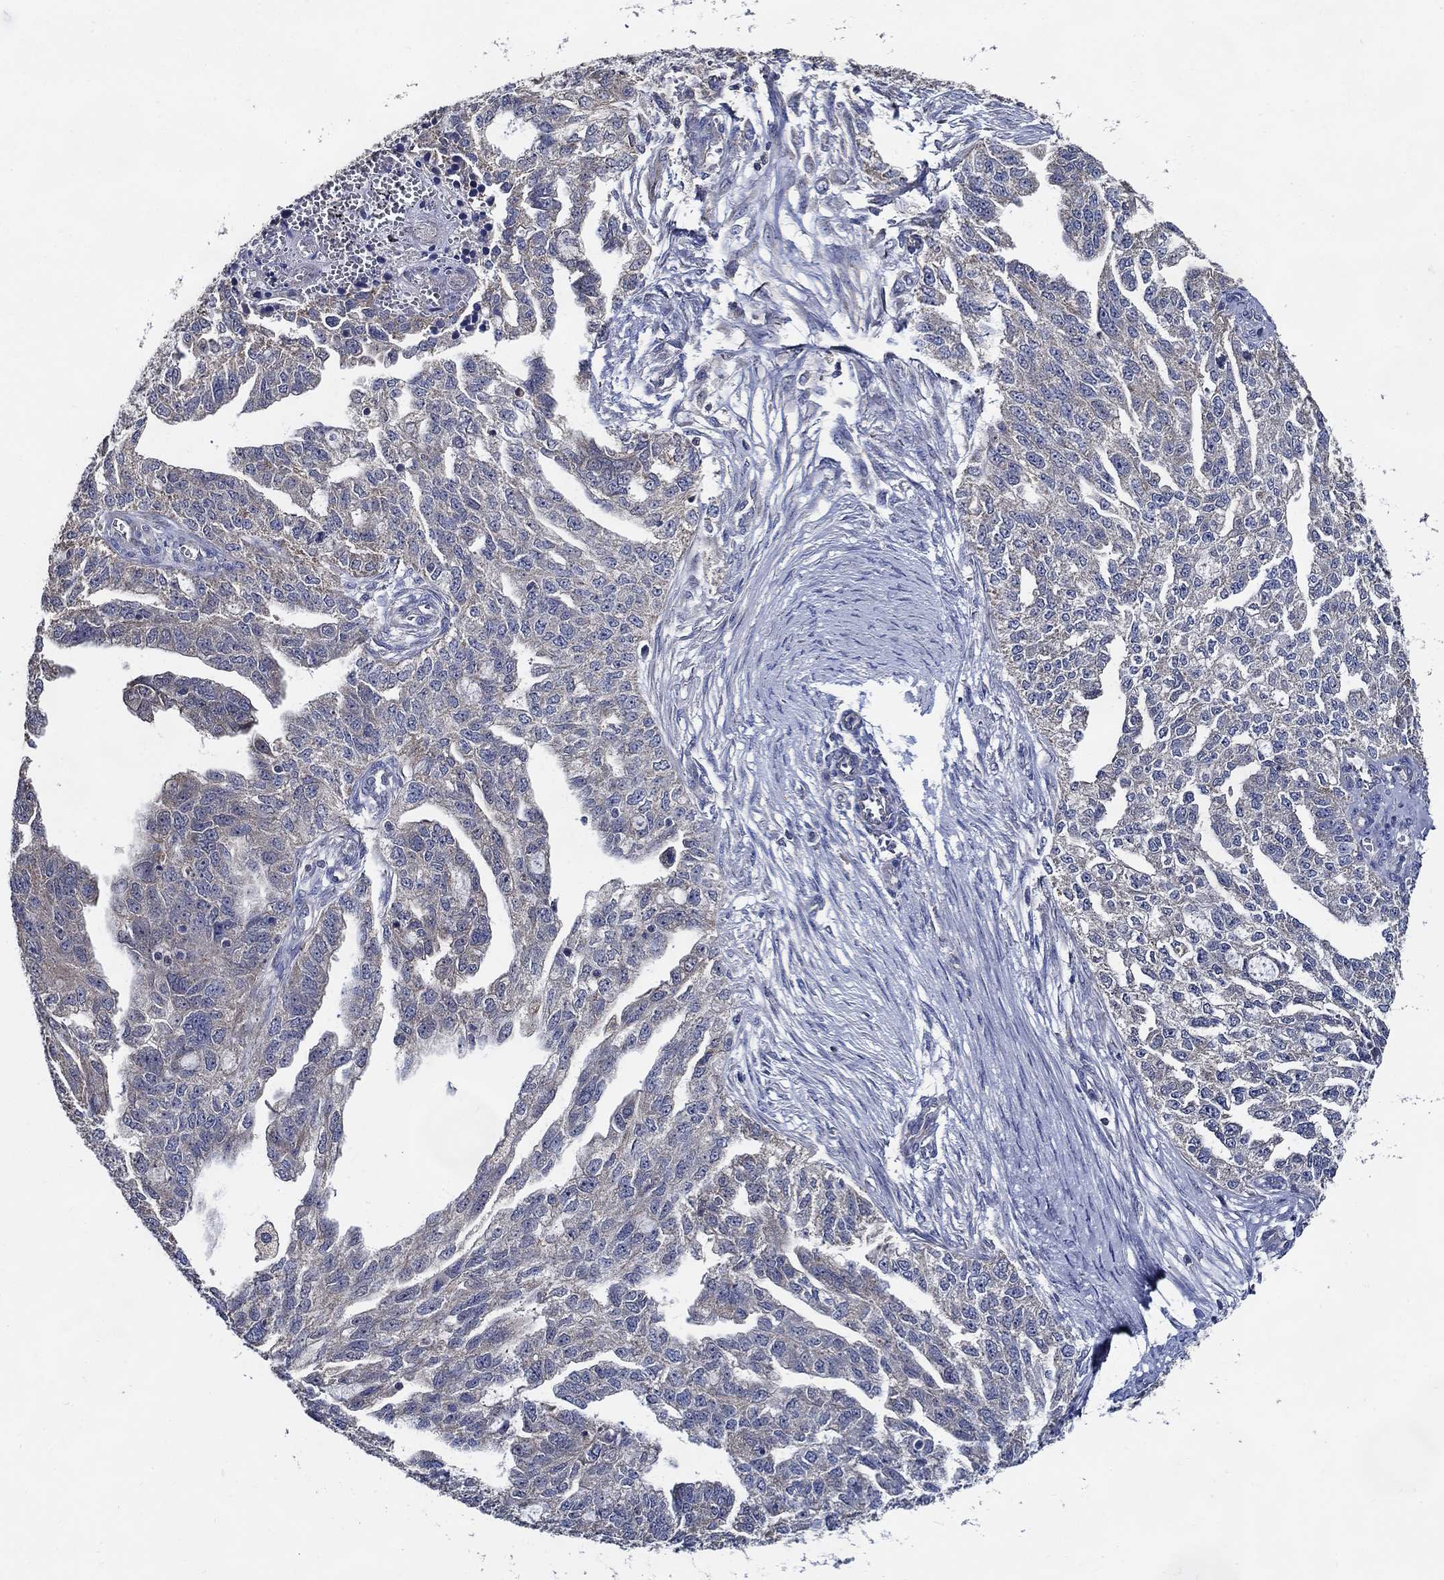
{"staining": {"intensity": "negative", "quantity": "none", "location": "none"}, "tissue": "ovarian cancer", "cell_type": "Tumor cells", "image_type": "cancer", "snomed": [{"axis": "morphology", "description": "Cystadenocarcinoma, serous, NOS"}, {"axis": "topography", "description": "Ovary"}], "caption": "Histopathology image shows no protein positivity in tumor cells of ovarian cancer tissue. The staining is performed using DAB (3,3'-diaminobenzidine) brown chromogen with nuclei counter-stained in using hematoxylin.", "gene": "WDR53", "patient": {"sex": "female", "age": 51}}